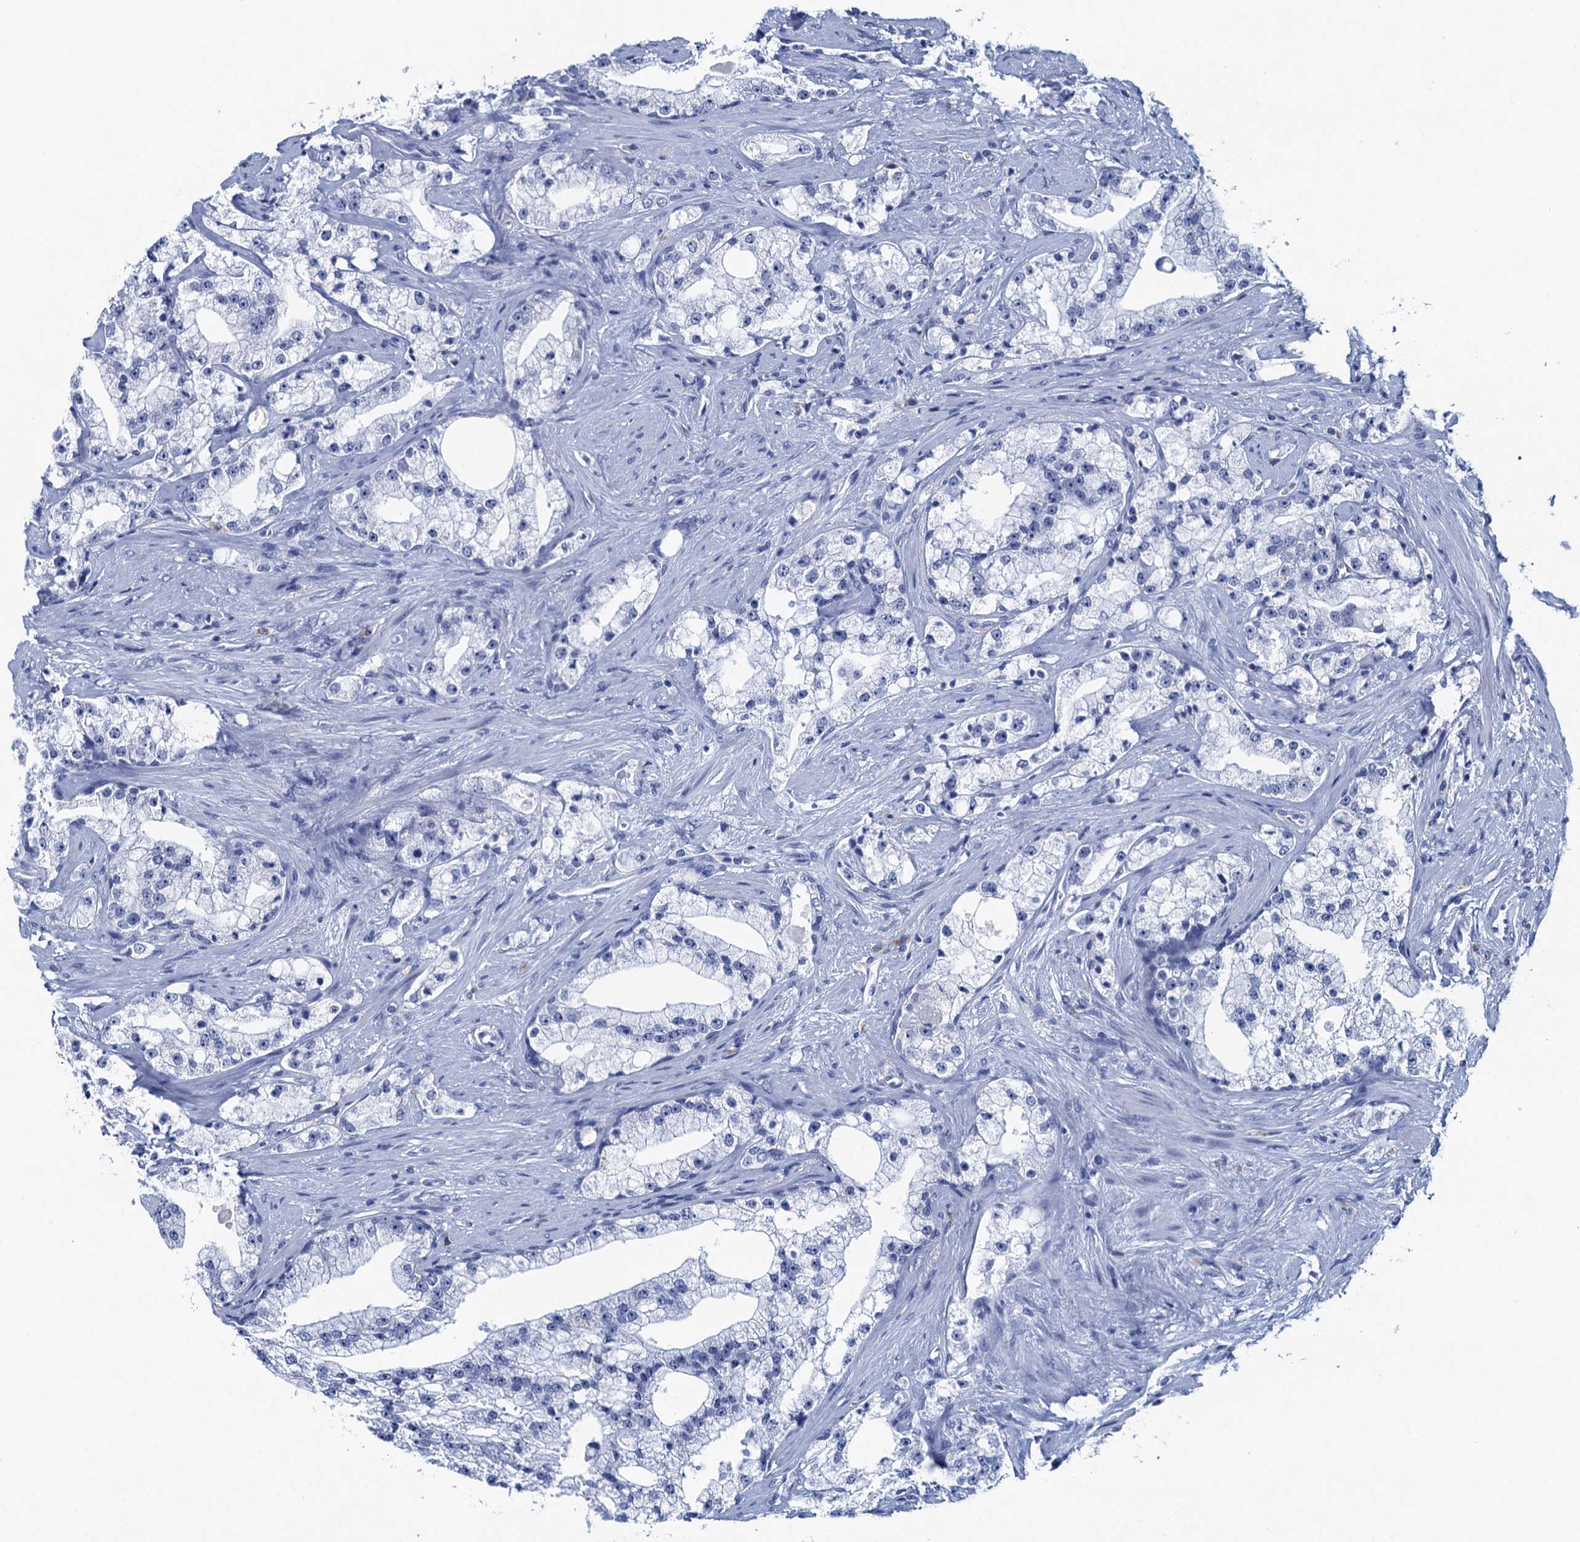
{"staining": {"intensity": "negative", "quantity": "none", "location": "none"}, "tissue": "prostate cancer", "cell_type": "Tumor cells", "image_type": "cancer", "snomed": [{"axis": "morphology", "description": "Adenocarcinoma, High grade"}, {"axis": "topography", "description": "Prostate"}], "caption": "Immunohistochemistry (IHC) of human prostate cancer displays no positivity in tumor cells.", "gene": "HAPSTR1", "patient": {"sex": "male", "age": 64}}